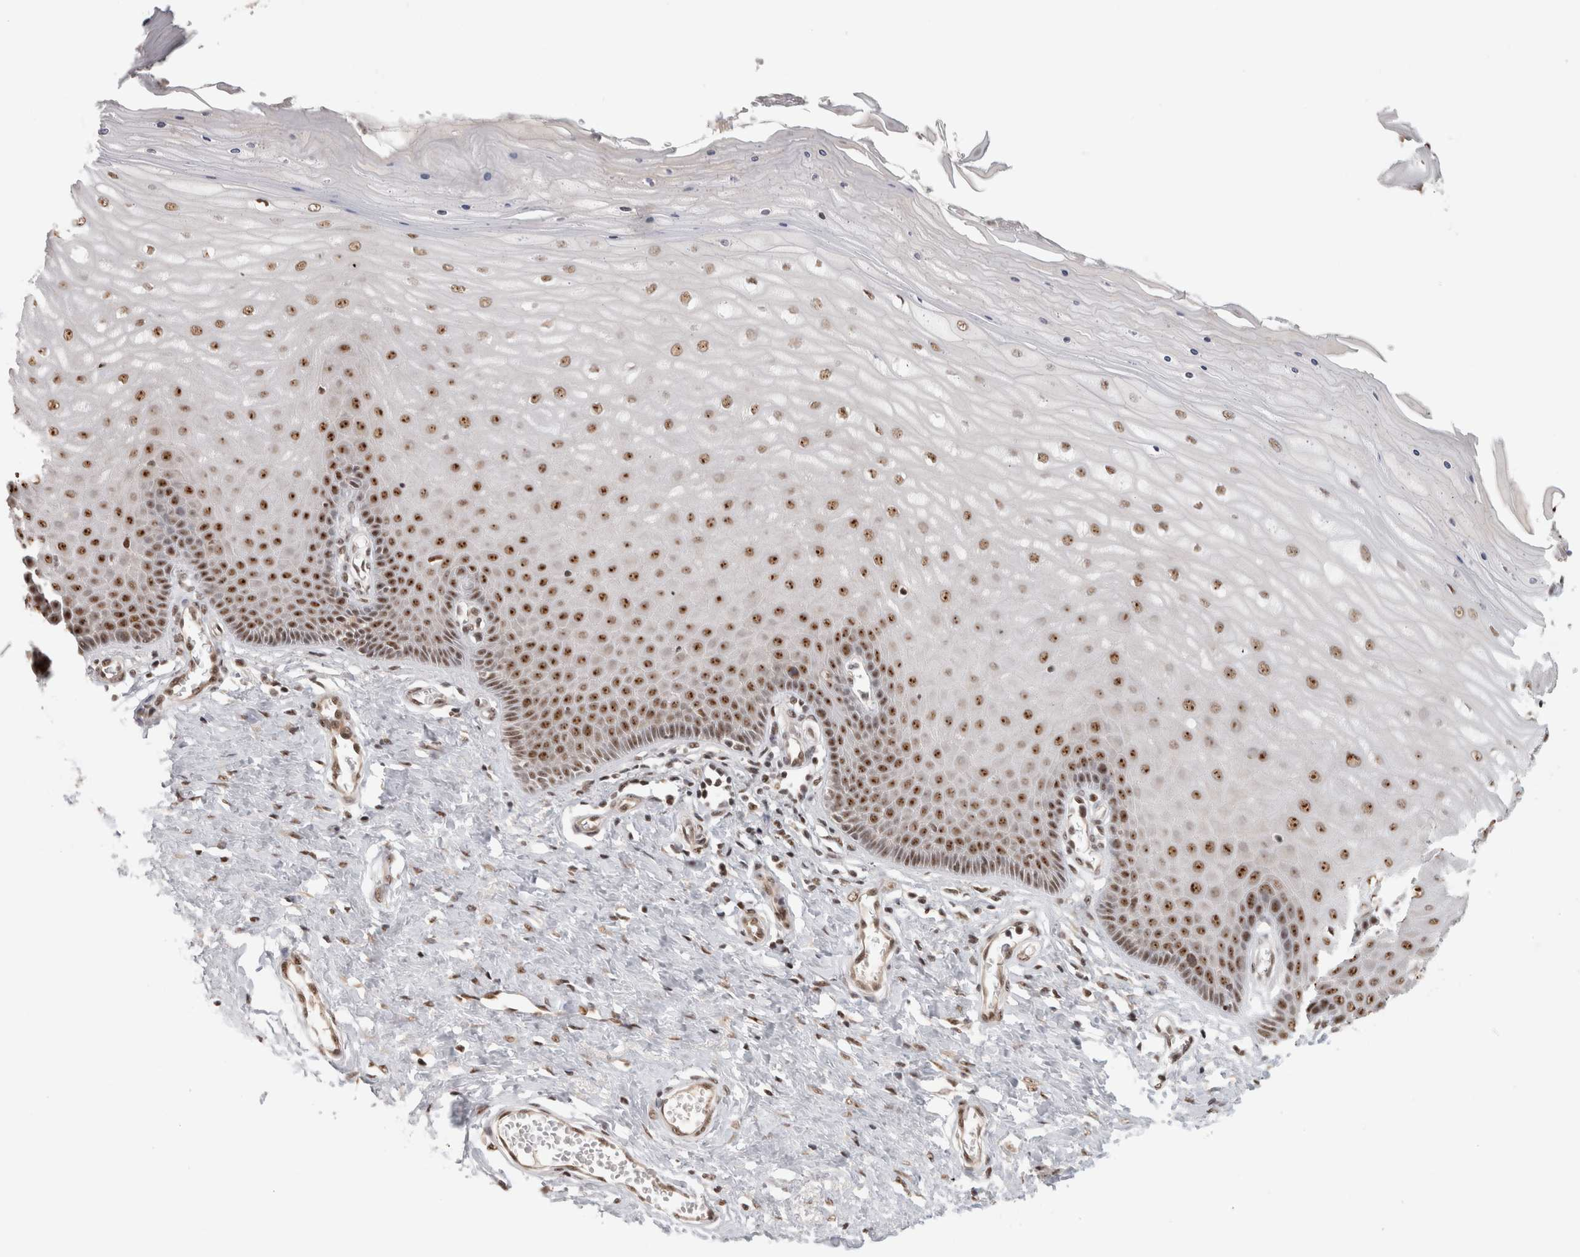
{"staining": {"intensity": "moderate", "quantity": ">75%", "location": "nuclear"}, "tissue": "cervix", "cell_type": "Glandular cells", "image_type": "normal", "snomed": [{"axis": "morphology", "description": "Normal tissue, NOS"}, {"axis": "topography", "description": "Cervix"}], "caption": "Immunohistochemical staining of unremarkable cervix exhibits moderate nuclear protein positivity in about >75% of glandular cells.", "gene": "EBNA1BP2", "patient": {"sex": "female", "age": 55}}